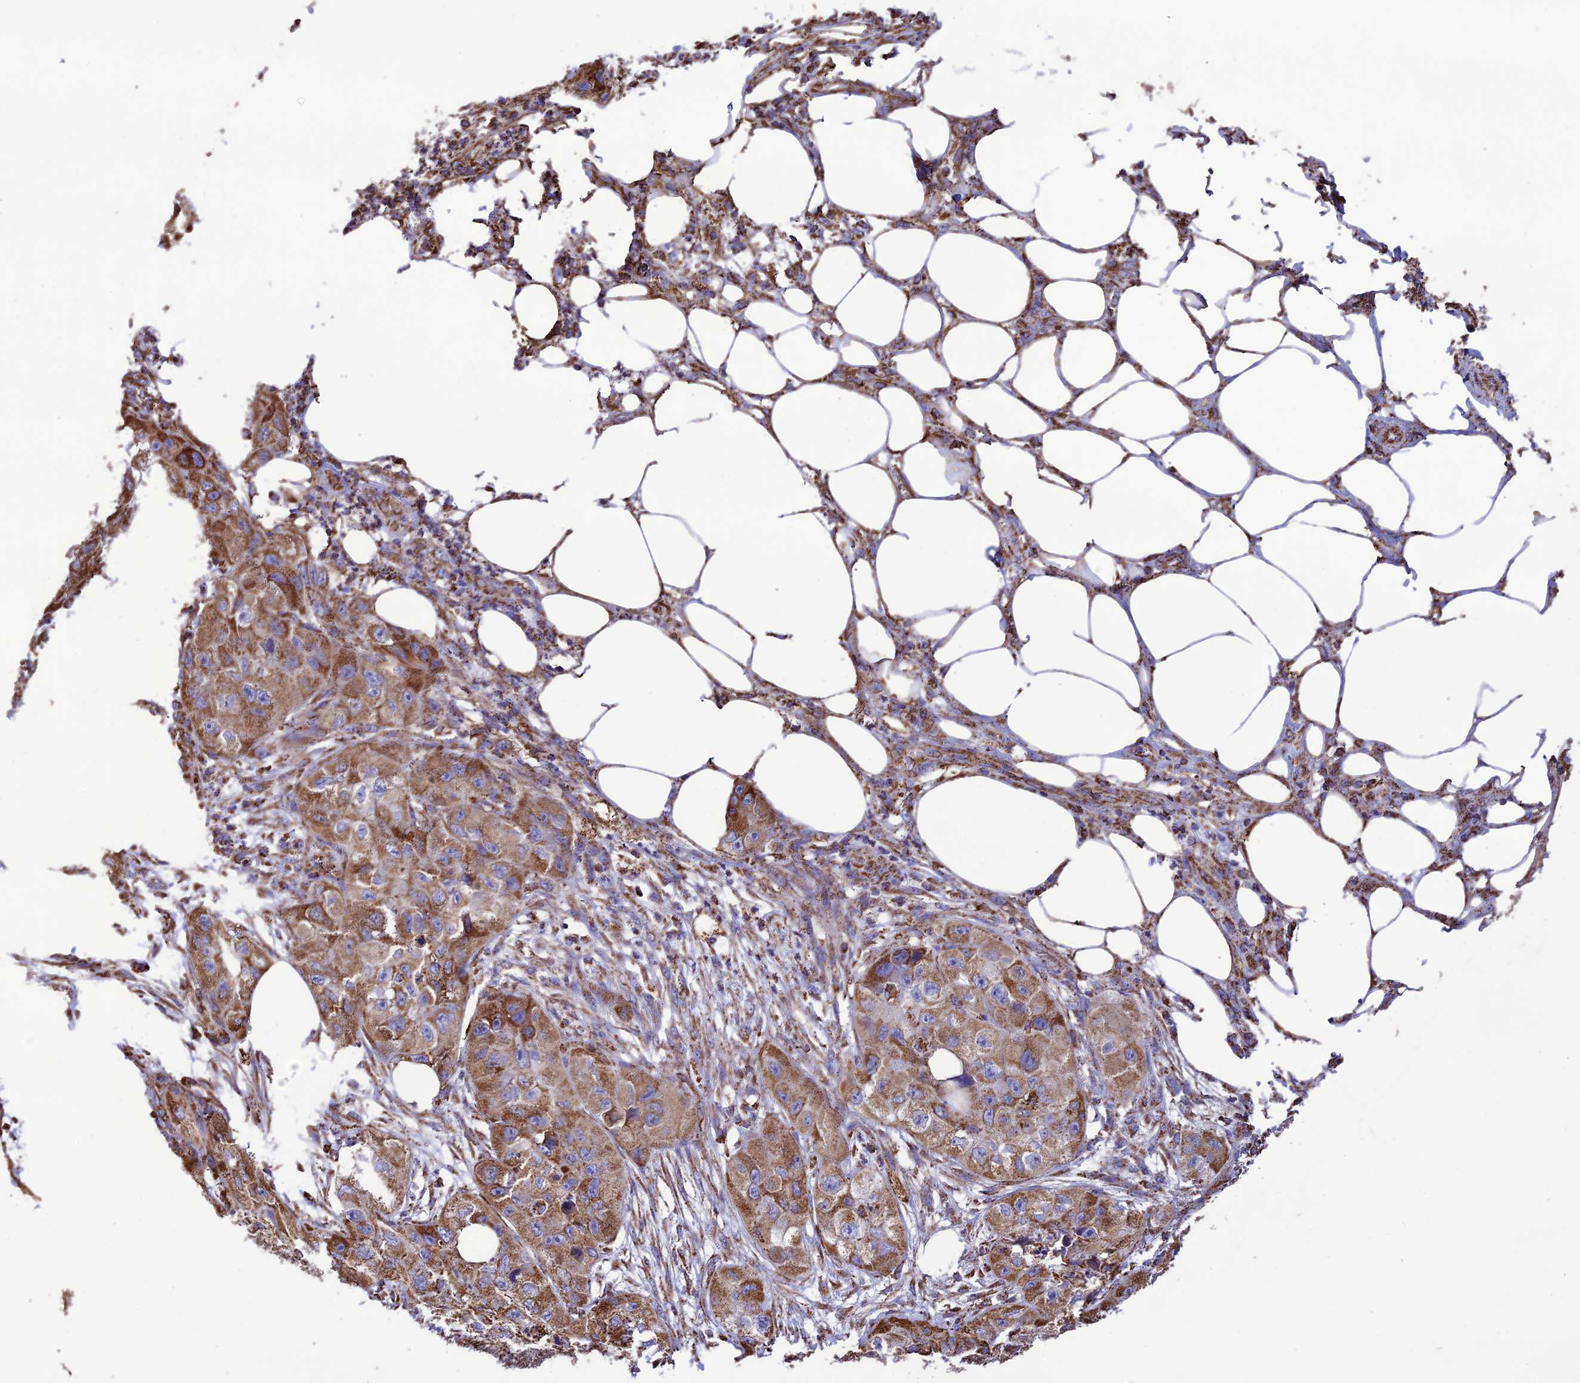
{"staining": {"intensity": "strong", "quantity": ">75%", "location": "cytoplasmic/membranous"}, "tissue": "skin cancer", "cell_type": "Tumor cells", "image_type": "cancer", "snomed": [{"axis": "morphology", "description": "Squamous cell carcinoma, NOS"}, {"axis": "topography", "description": "Skin"}, {"axis": "topography", "description": "Subcutis"}], "caption": "Tumor cells reveal high levels of strong cytoplasmic/membranous expression in approximately >75% of cells in human skin cancer (squamous cell carcinoma).", "gene": "NDUFAF1", "patient": {"sex": "male", "age": 73}}